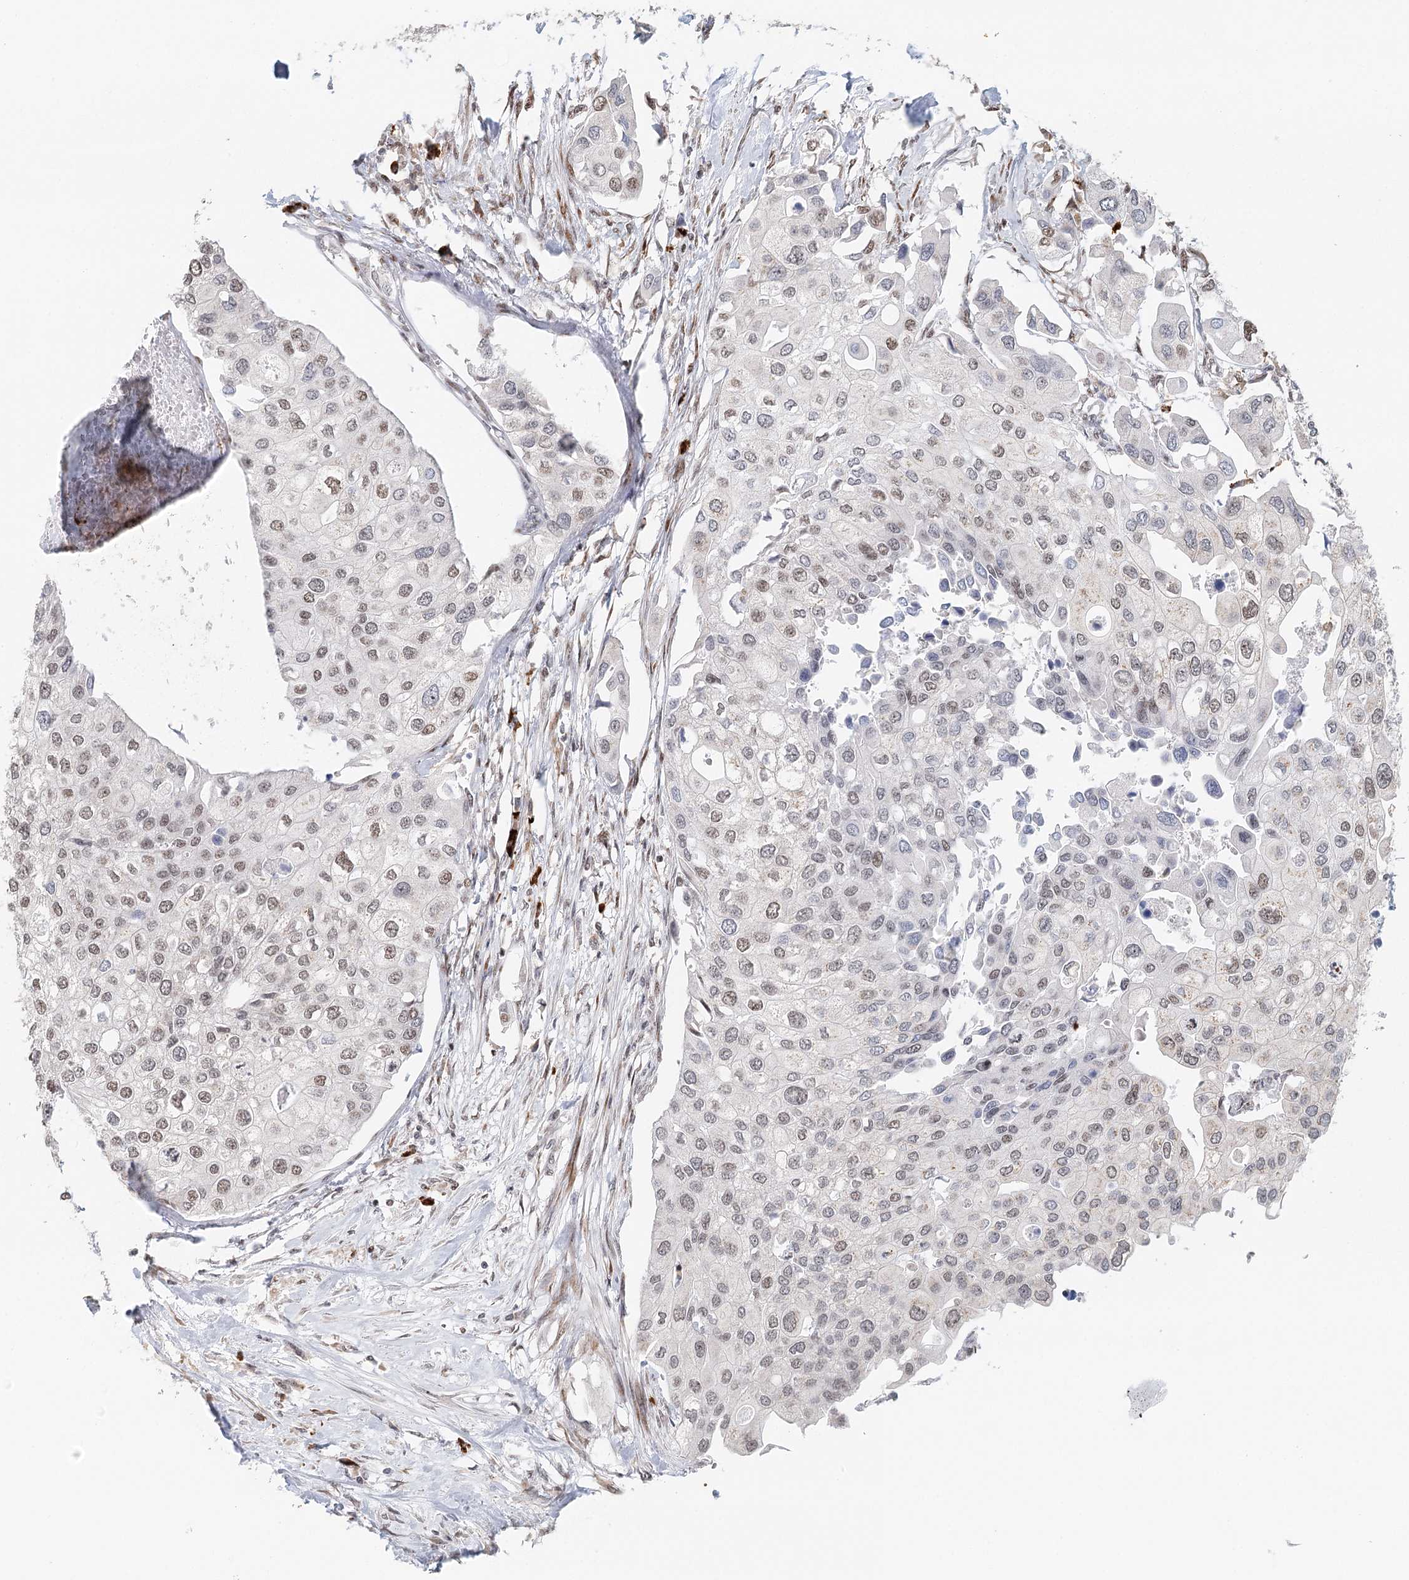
{"staining": {"intensity": "weak", "quantity": "25%-75%", "location": "nuclear"}, "tissue": "urothelial cancer", "cell_type": "Tumor cells", "image_type": "cancer", "snomed": [{"axis": "morphology", "description": "Urothelial carcinoma, High grade"}, {"axis": "topography", "description": "Urinary bladder"}], "caption": "Weak nuclear protein expression is appreciated in approximately 25%-75% of tumor cells in urothelial carcinoma (high-grade).", "gene": "BNIP5", "patient": {"sex": "male", "age": 64}}